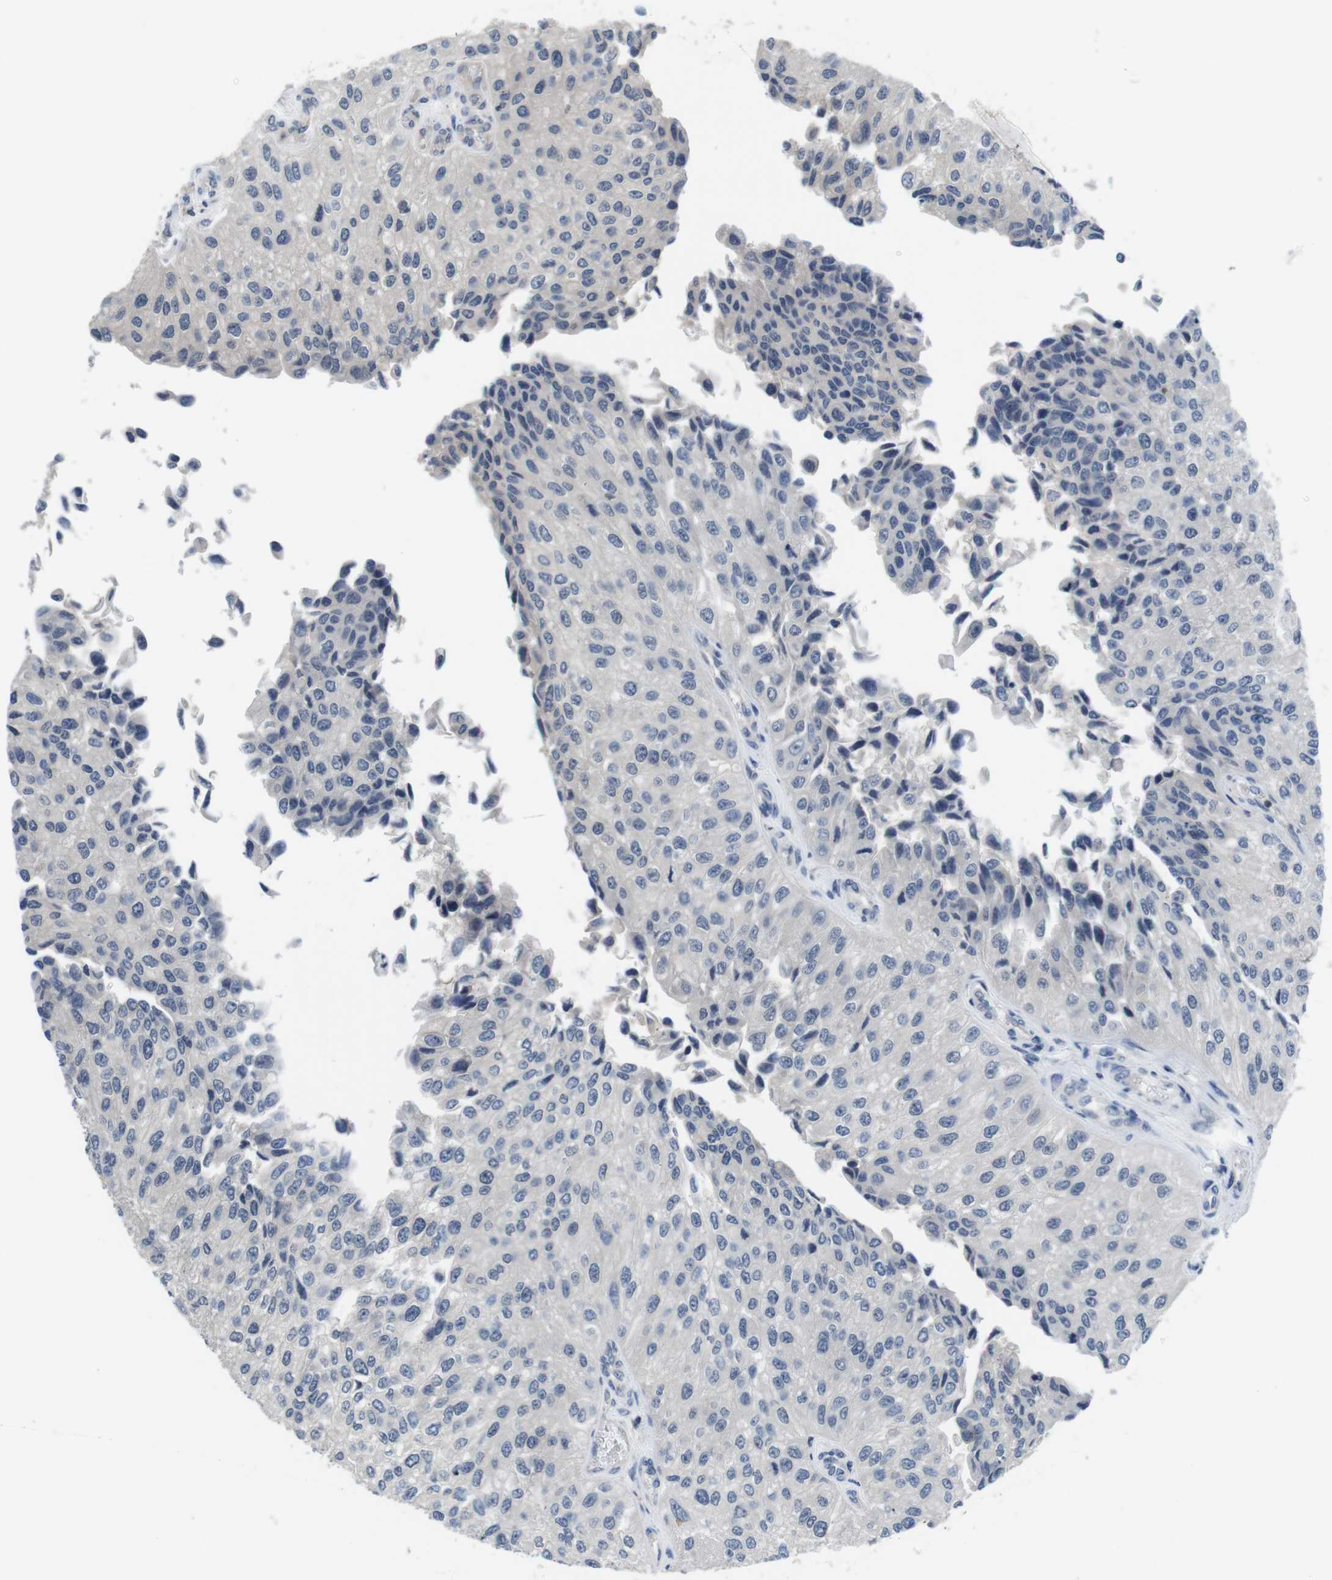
{"staining": {"intensity": "negative", "quantity": "none", "location": "none"}, "tissue": "urothelial cancer", "cell_type": "Tumor cells", "image_type": "cancer", "snomed": [{"axis": "morphology", "description": "Urothelial carcinoma, High grade"}, {"axis": "topography", "description": "Kidney"}, {"axis": "topography", "description": "Urinary bladder"}], "caption": "Human high-grade urothelial carcinoma stained for a protein using immunohistochemistry (IHC) displays no expression in tumor cells.", "gene": "FADD", "patient": {"sex": "male", "age": 77}}